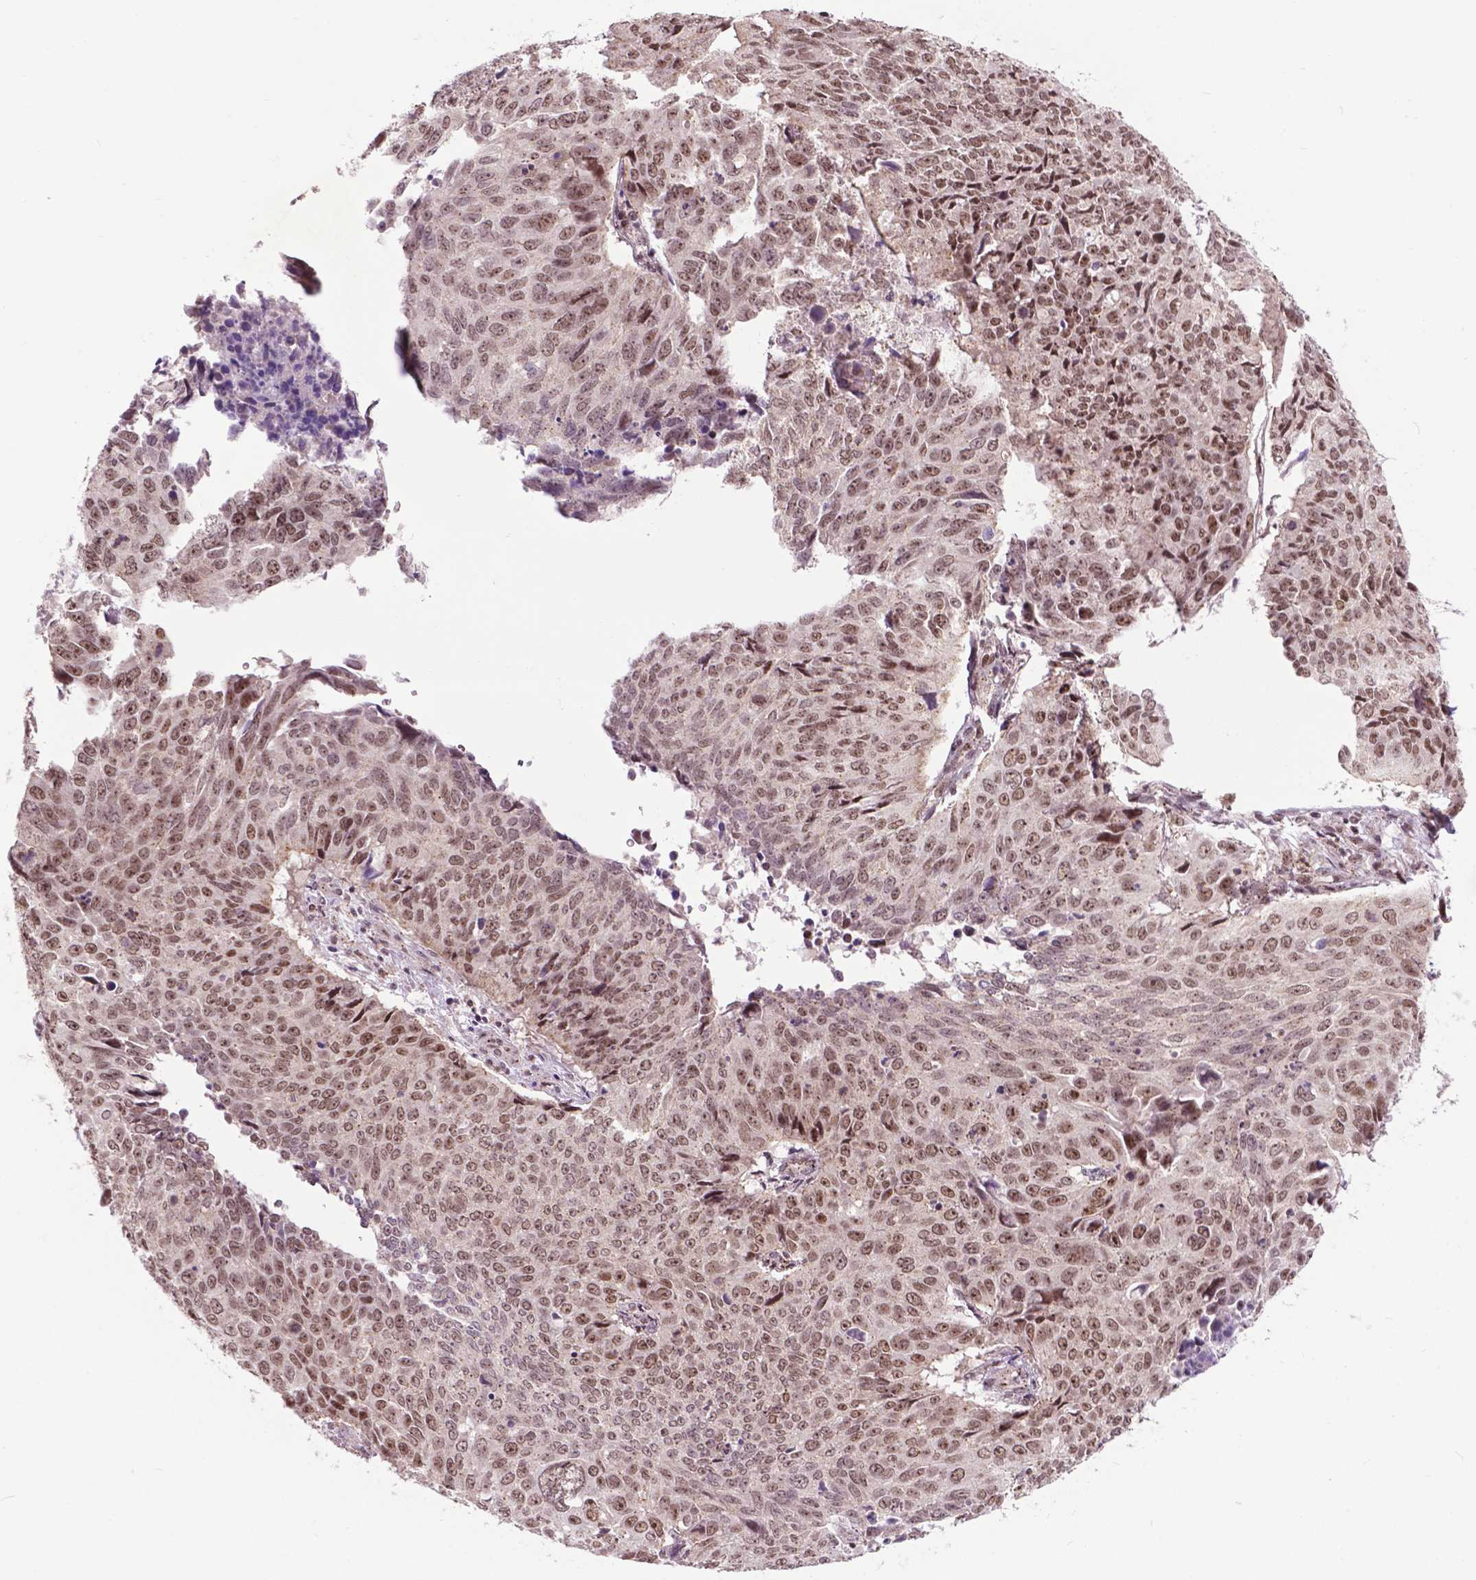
{"staining": {"intensity": "moderate", "quantity": ">75%", "location": "nuclear"}, "tissue": "lung cancer", "cell_type": "Tumor cells", "image_type": "cancer", "snomed": [{"axis": "morphology", "description": "Normal tissue, NOS"}, {"axis": "morphology", "description": "Squamous cell carcinoma, NOS"}, {"axis": "topography", "description": "Bronchus"}, {"axis": "topography", "description": "Lung"}], "caption": "Squamous cell carcinoma (lung) stained for a protein (brown) reveals moderate nuclear positive expression in about >75% of tumor cells.", "gene": "EAF1", "patient": {"sex": "male", "age": 64}}